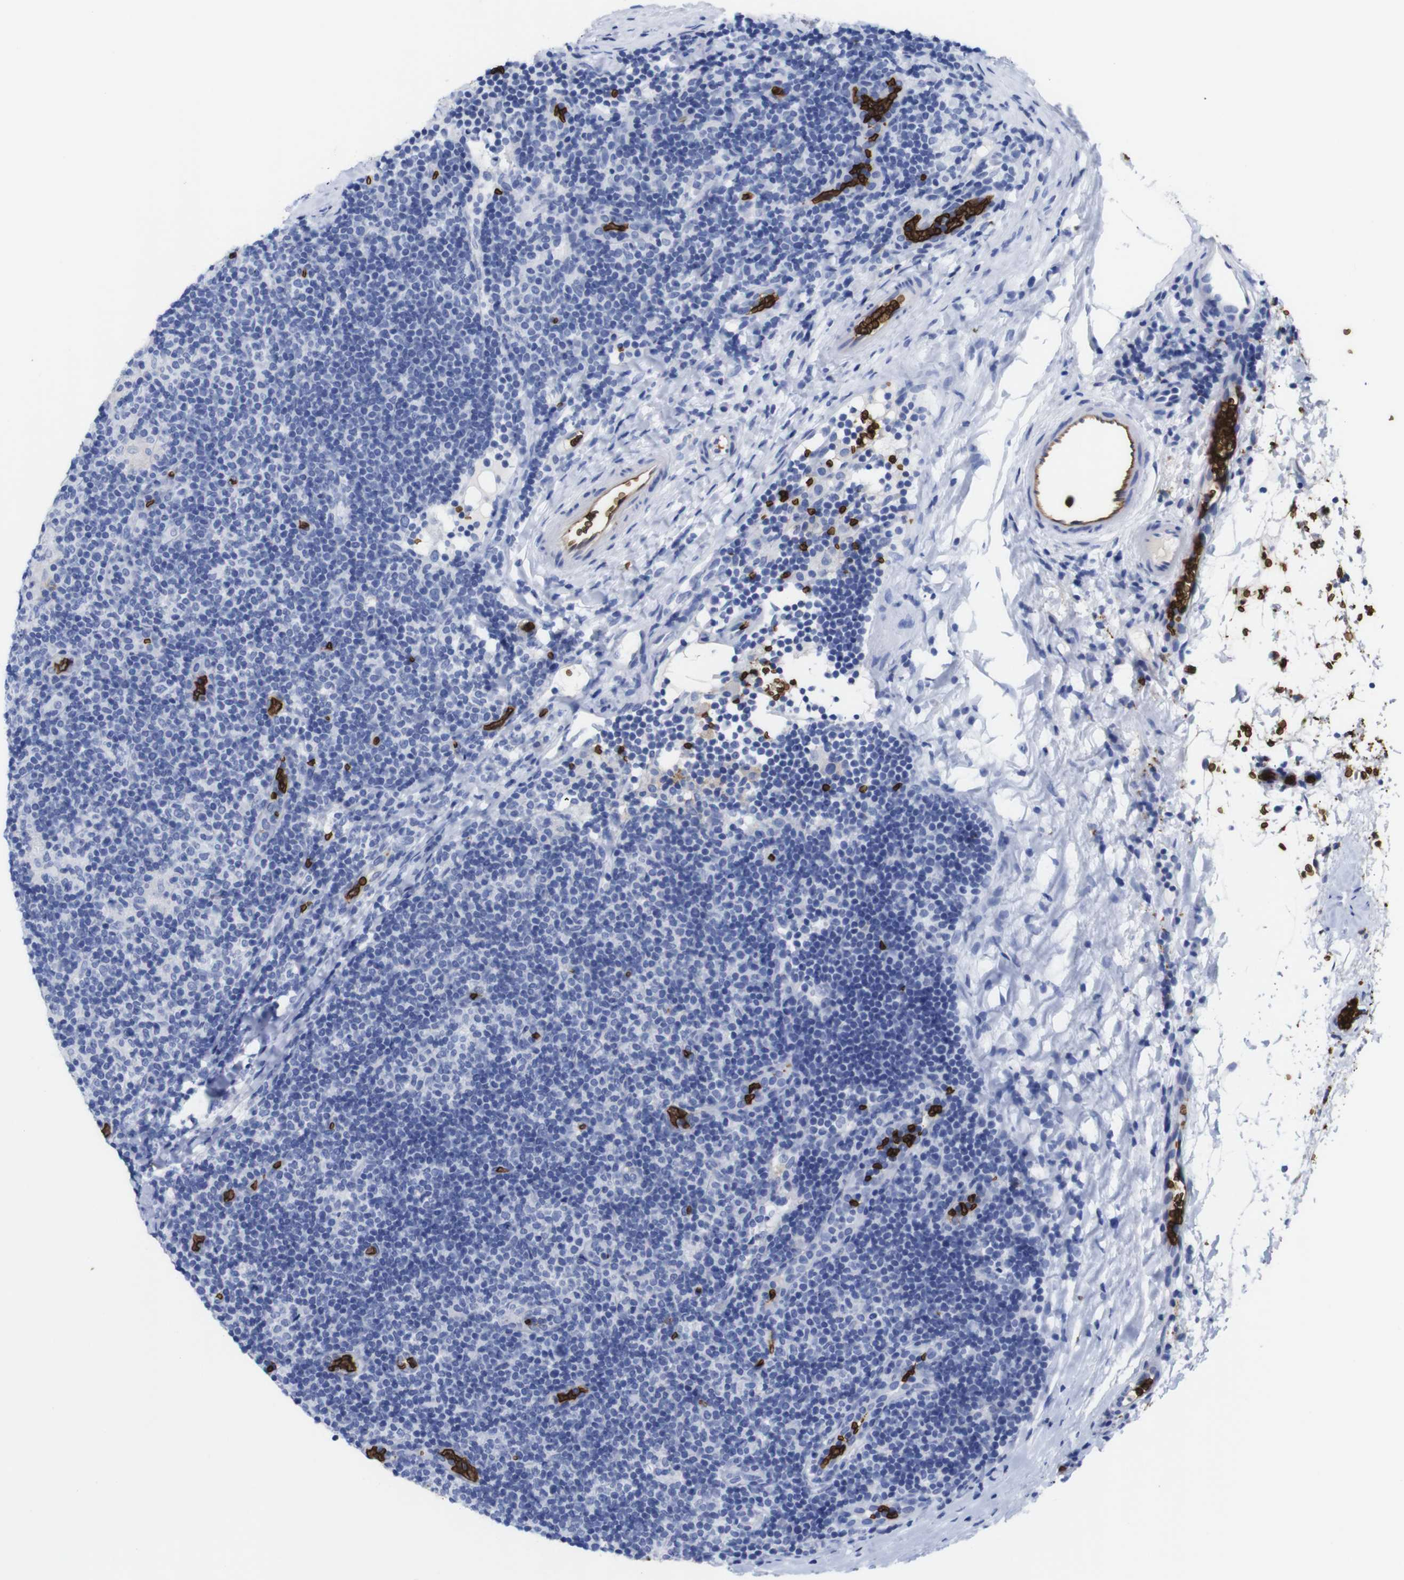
{"staining": {"intensity": "negative", "quantity": "none", "location": "none"}, "tissue": "lymphoma", "cell_type": "Tumor cells", "image_type": "cancer", "snomed": [{"axis": "morphology", "description": "Hodgkin's disease, NOS"}, {"axis": "topography", "description": "Lymph node"}], "caption": "Immunohistochemical staining of human lymphoma demonstrates no significant staining in tumor cells.", "gene": "S1PR2", "patient": {"sex": "female", "age": 57}}